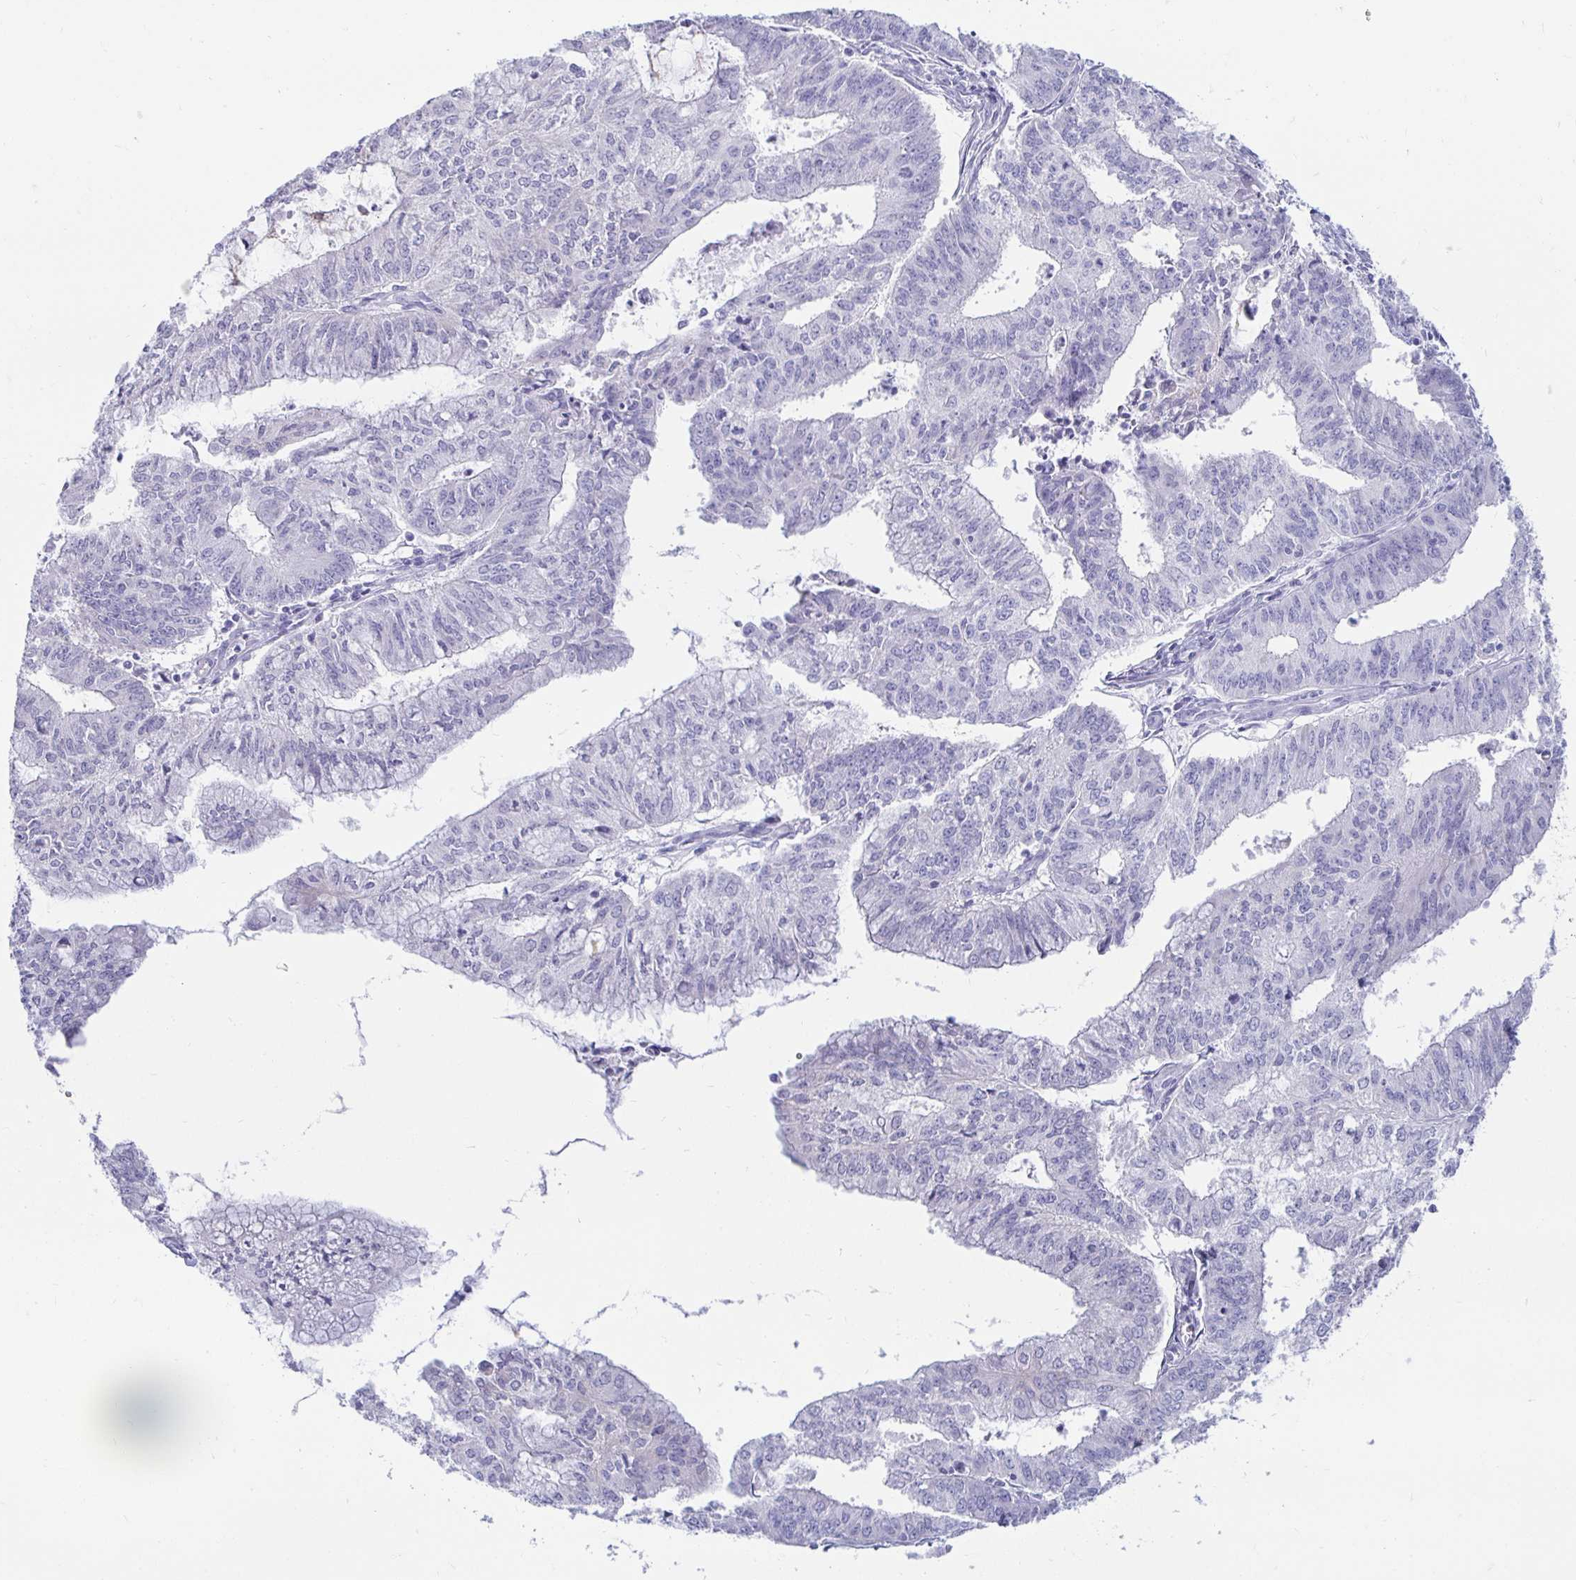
{"staining": {"intensity": "negative", "quantity": "none", "location": "none"}, "tissue": "endometrial cancer", "cell_type": "Tumor cells", "image_type": "cancer", "snomed": [{"axis": "morphology", "description": "Adenocarcinoma, NOS"}, {"axis": "topography", "description": "Endometrium"}], "caption": "Immunohistochemistry (IHC) histopathology image of neoplastic tissue: endometrial cancer (adenocarcinoma) stained with DAB (3,3'-diaminobenzidine) shows no significant protein staining in tumor cells. (IHC, brightfield microscopy, high magnification).", "gene": "PEG10", "patient": {"sex": "female", "age": 61}}